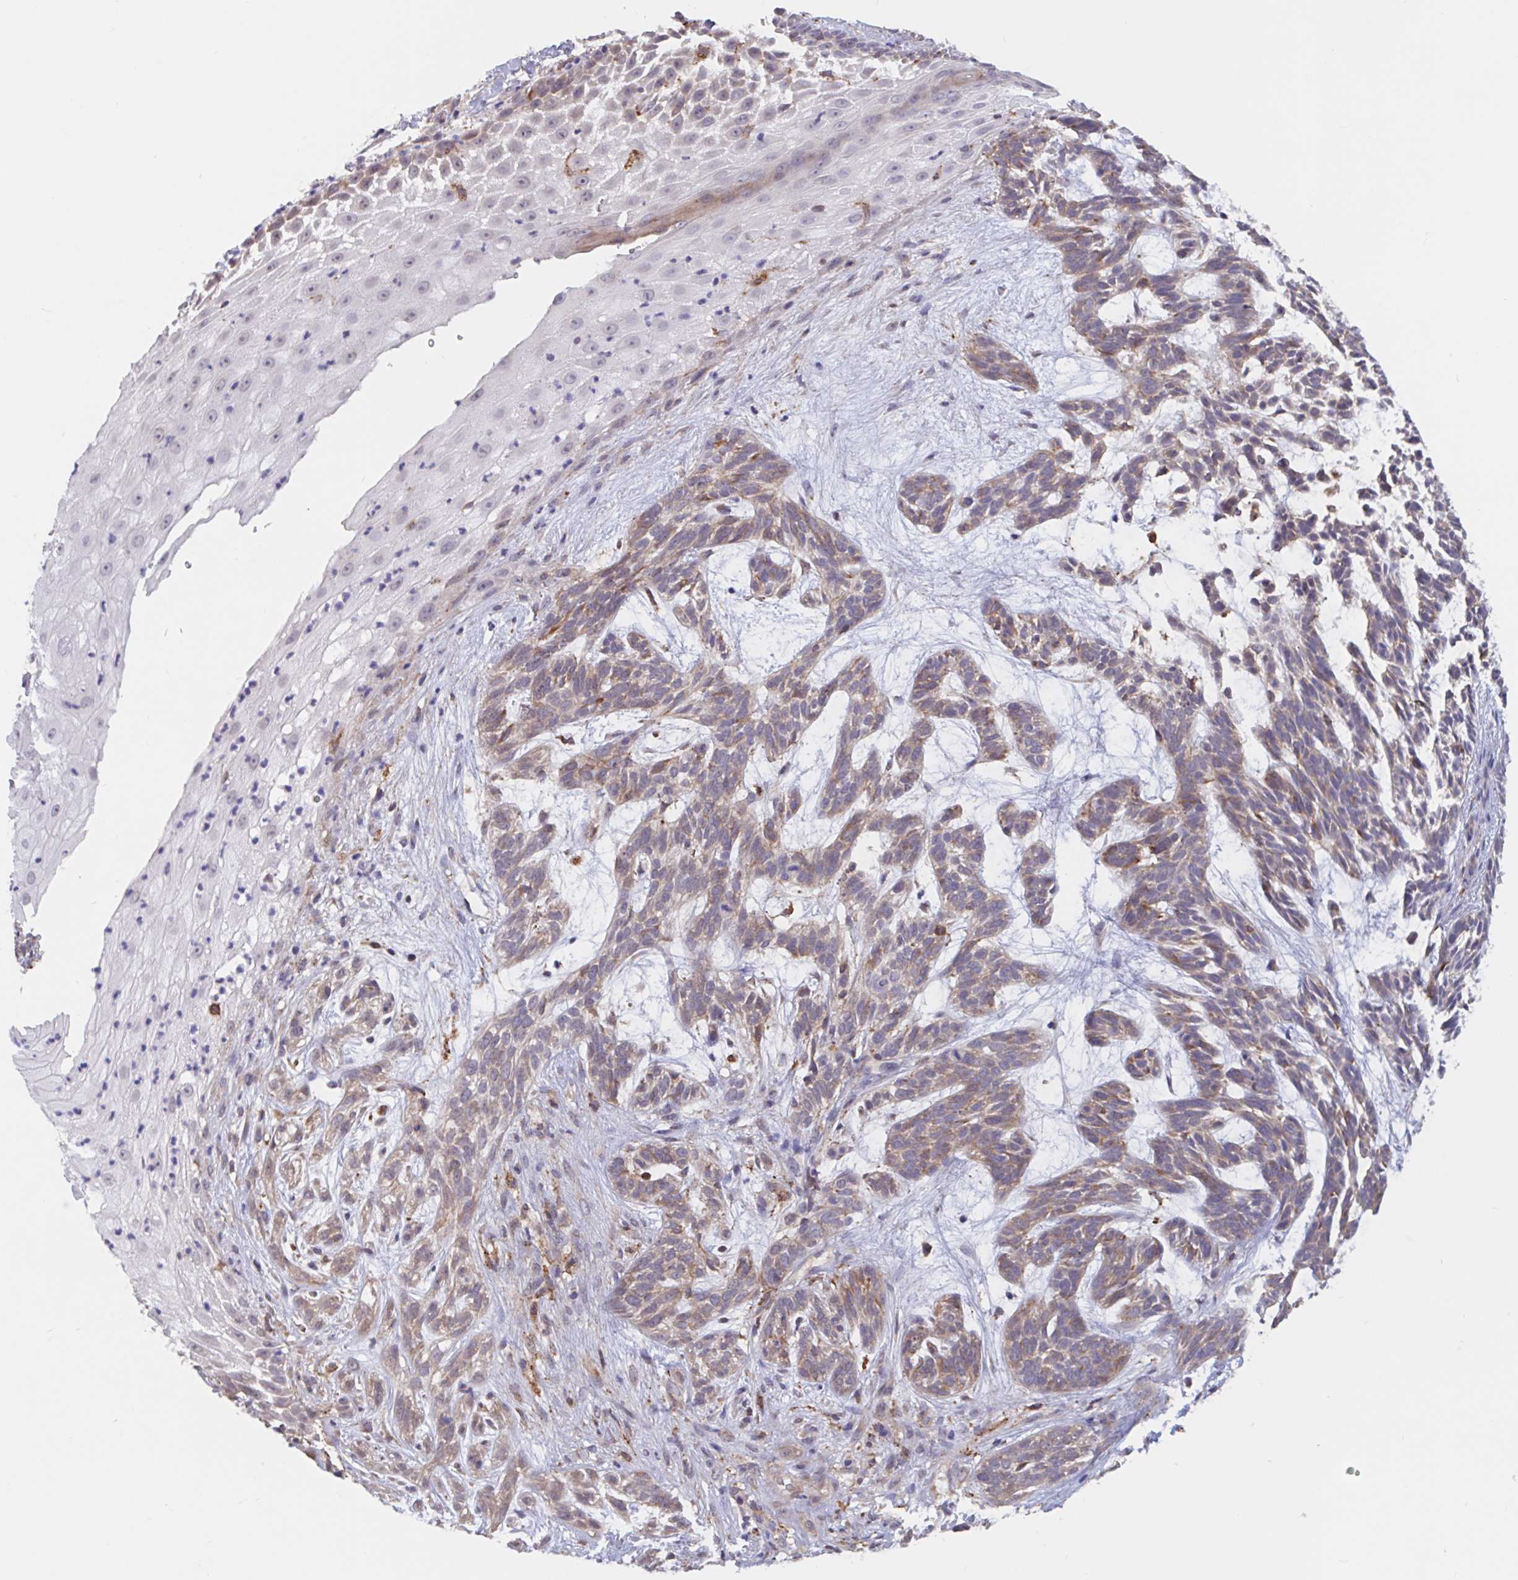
{"staining": {"intensity": "weak", "quantity": "<25%", "location": "cytoplasmic/membranous"}, "tissue": "skin cancer", "cell_type": "Tumor cells", "image_type": "cancer", "snomed": [{"axis": "morphology", "description": "Basal cell carcinoma"}, {"axis": "topography", "description": "Skin"}, {"axis": "topography", "description": "Skin, foot"}], "caption": "Immunohistochemical staining of human basal cell carcinoma (skin) shows no significant staining in tumor cells.", "gene": "SNX8", "patient": {"sex": "female", "age": 77}}